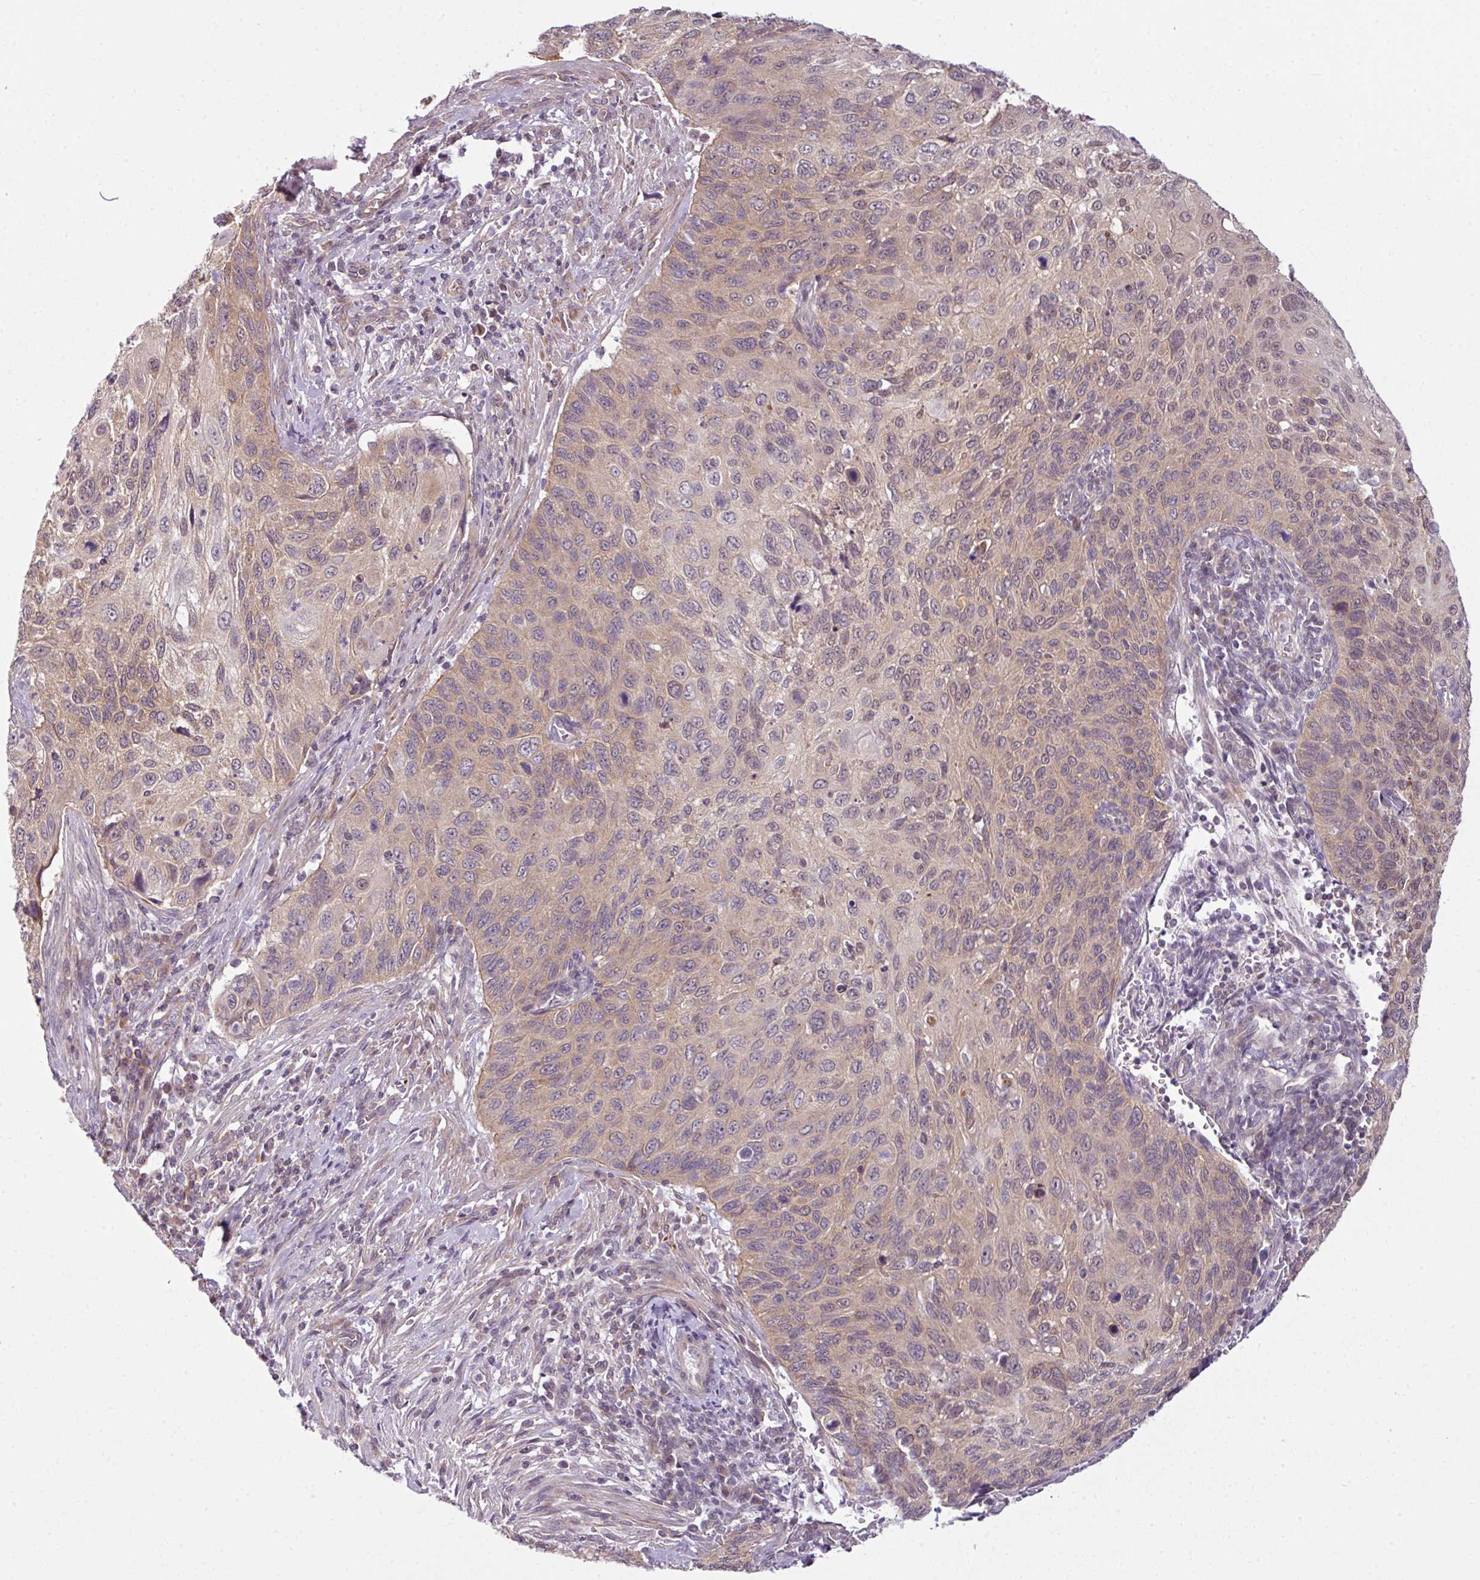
{"staining": {"intensity": "weak", "quantity": ">75%", "location": "cytoplasmic/membranous"}, "tissue": "cervical cancer", "cell_type": "Tumor cells", "image_type": "cancer", "snomed": [{"axis": "morphology", "description": "Squamous cell carcinoma, NOS"}, {"axis": "topography", "description": "Cervix"}], "caption": "IHC (DAB) staining of cervical cancer (squamous cell carcinoma) demonstrates weak cytoplasmic/membranous protein positivity in about >75% of tumor cells.", "gene": "DERPC", "patient": {"sex": "female", "age": 70}}